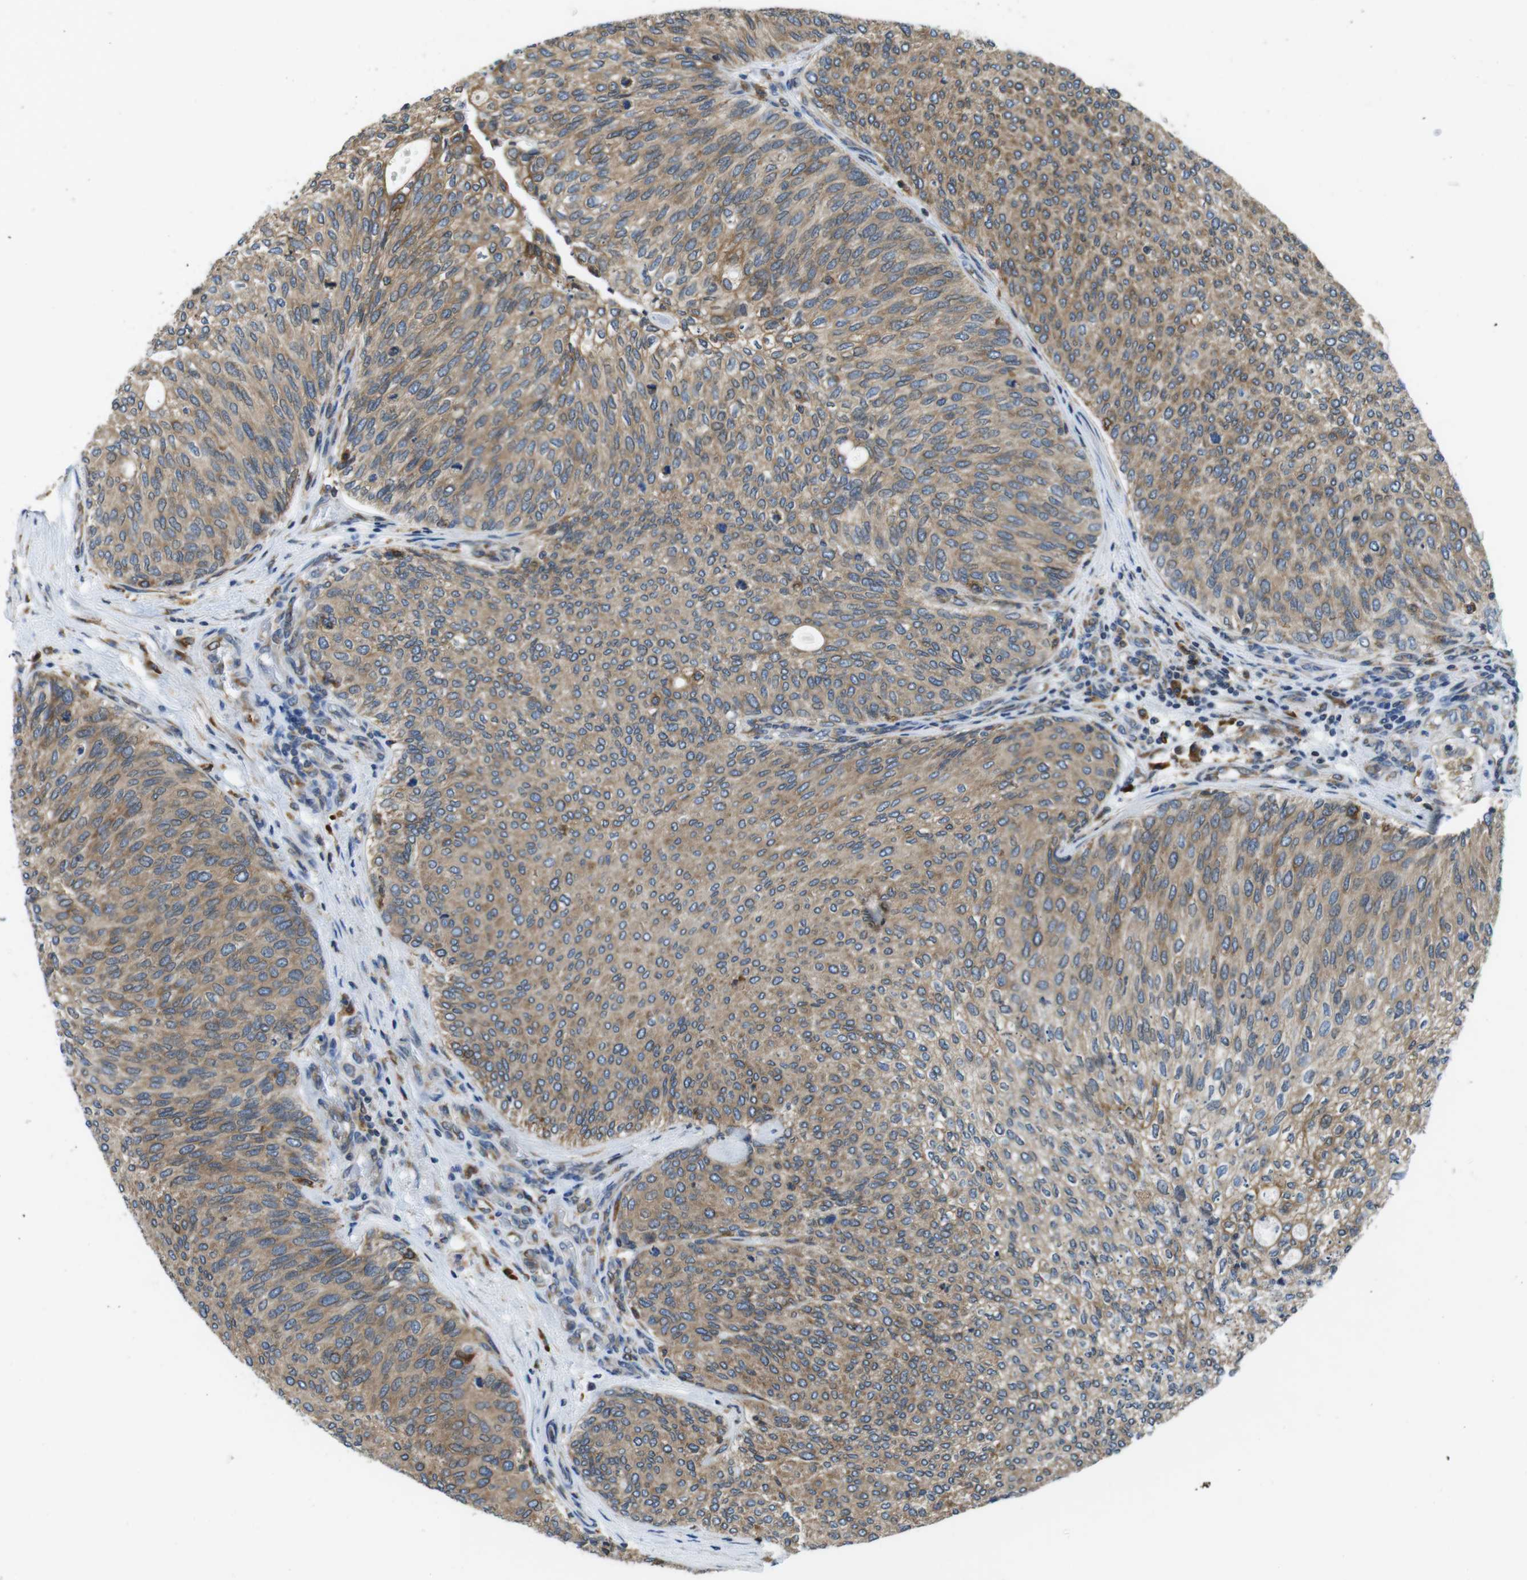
{"staining": {"intensity": "moderate", "quantity": ">75%", "location": "cytoplasmic/membranous"}, "tissue": "urothelial cancer", "cell_type": "Tumor cells", "image_type": "cancer", "snomed": [{"axis": "morphology", "description": "Urothelial carcinoma, Low grade"}, {"axis": "topography", "description": "Urinary bladder"}], "caption": "Human low-grade urothelial carcinoma stained for a protein (brown) reveals moderate cytoplasmic/membranous positive staining in approximately >75% of tumor cells.", "gene": "UGGT1", "patient": {"sex": "female", "age": 79}}